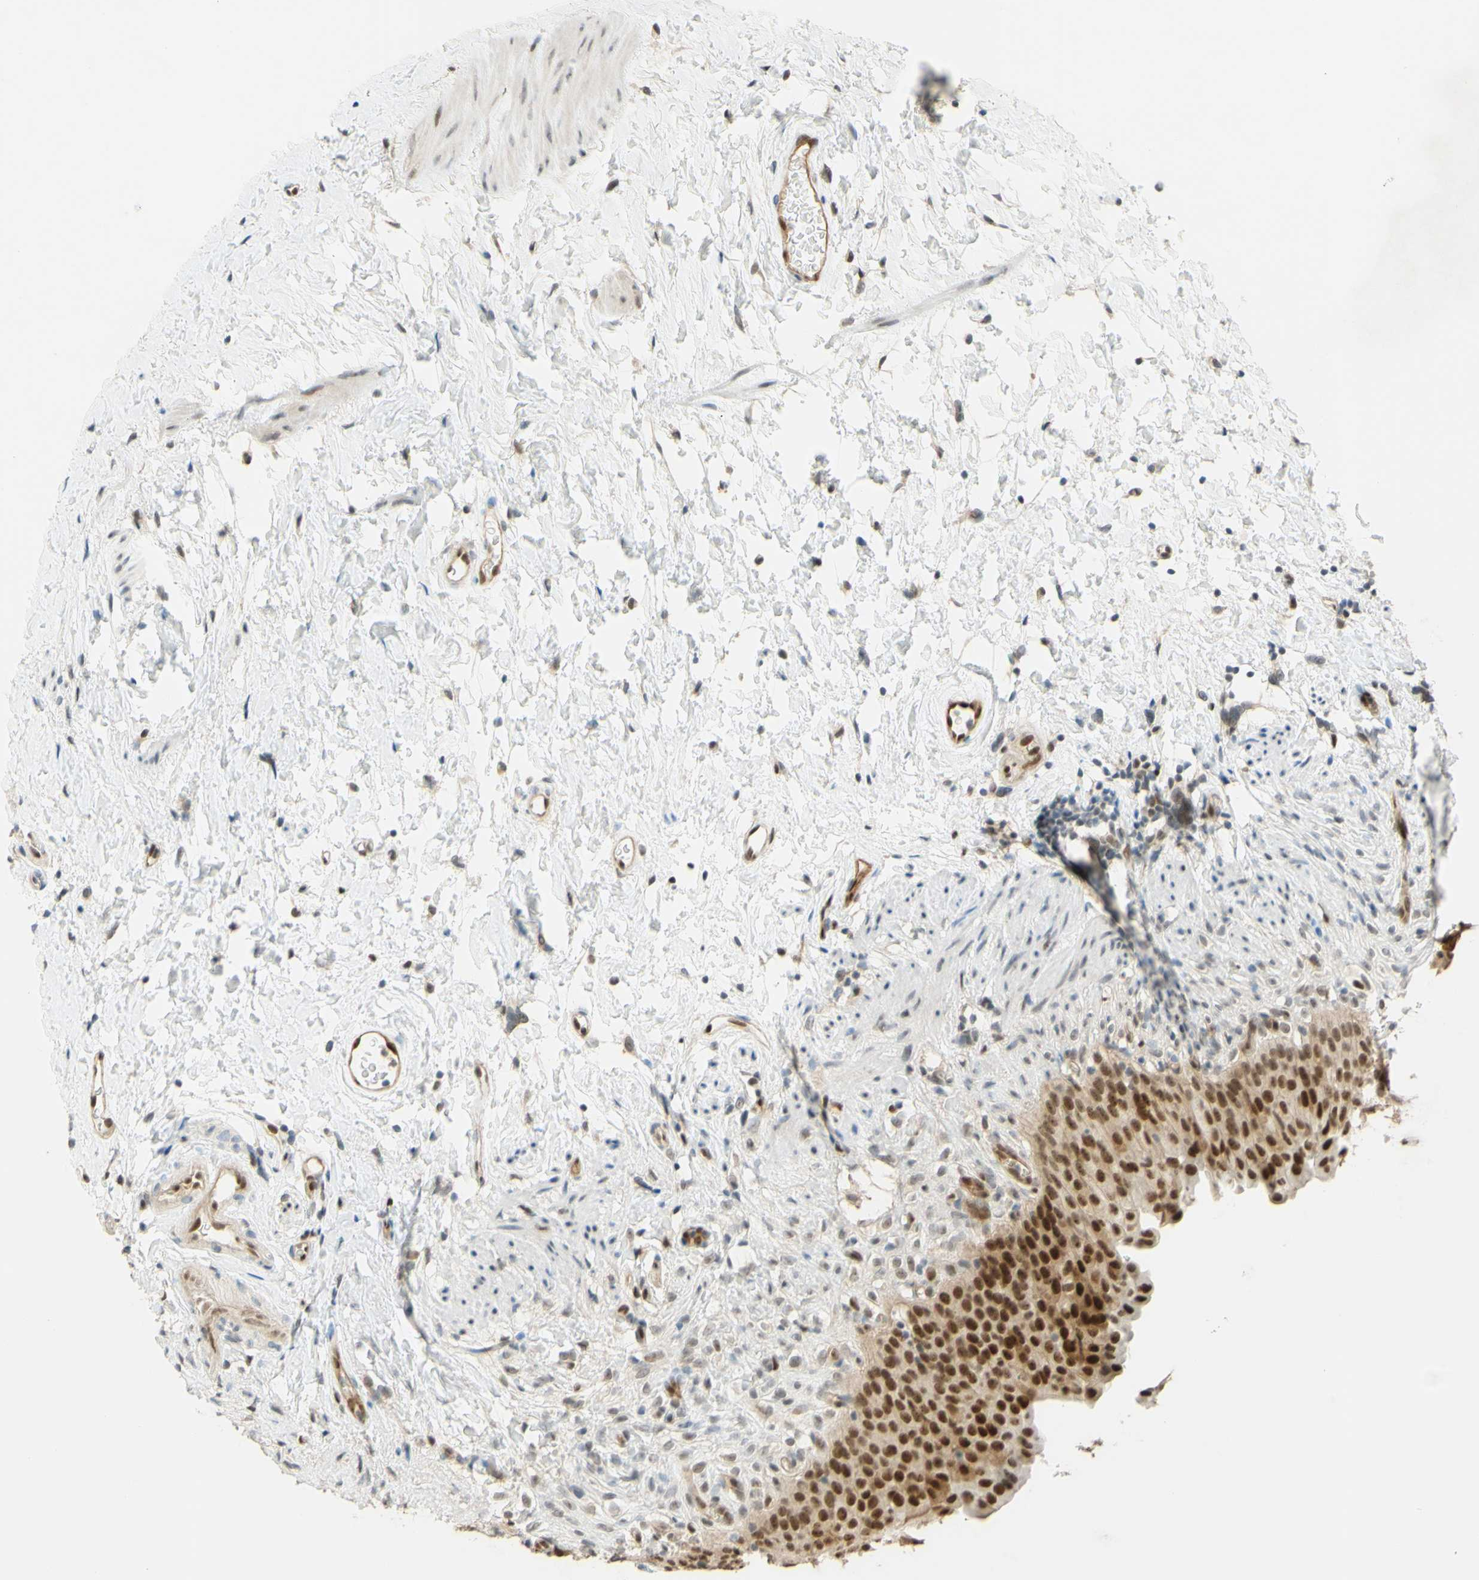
{"staining": {"intensity": "strong", "quantity": ">75%", "location": "cytoplasmic/membranous,nuclear"}, "tissue": "urinary bladder", "cell_type": "Urothelial cells", "image_type": "normal", "snomed": [{"axis": "morphology", "description": "Normal tissue, NOS"}, {"axis": "topography", "description": "Urinary bladder"}], "caption": "An image of human urinary bladder stained for a protein reveals strong cytoplasmic/membranous,nuclear brown staining in urothelial cells.", "gene": "POLB", "patient": {"sex": "female", "age": 79}}